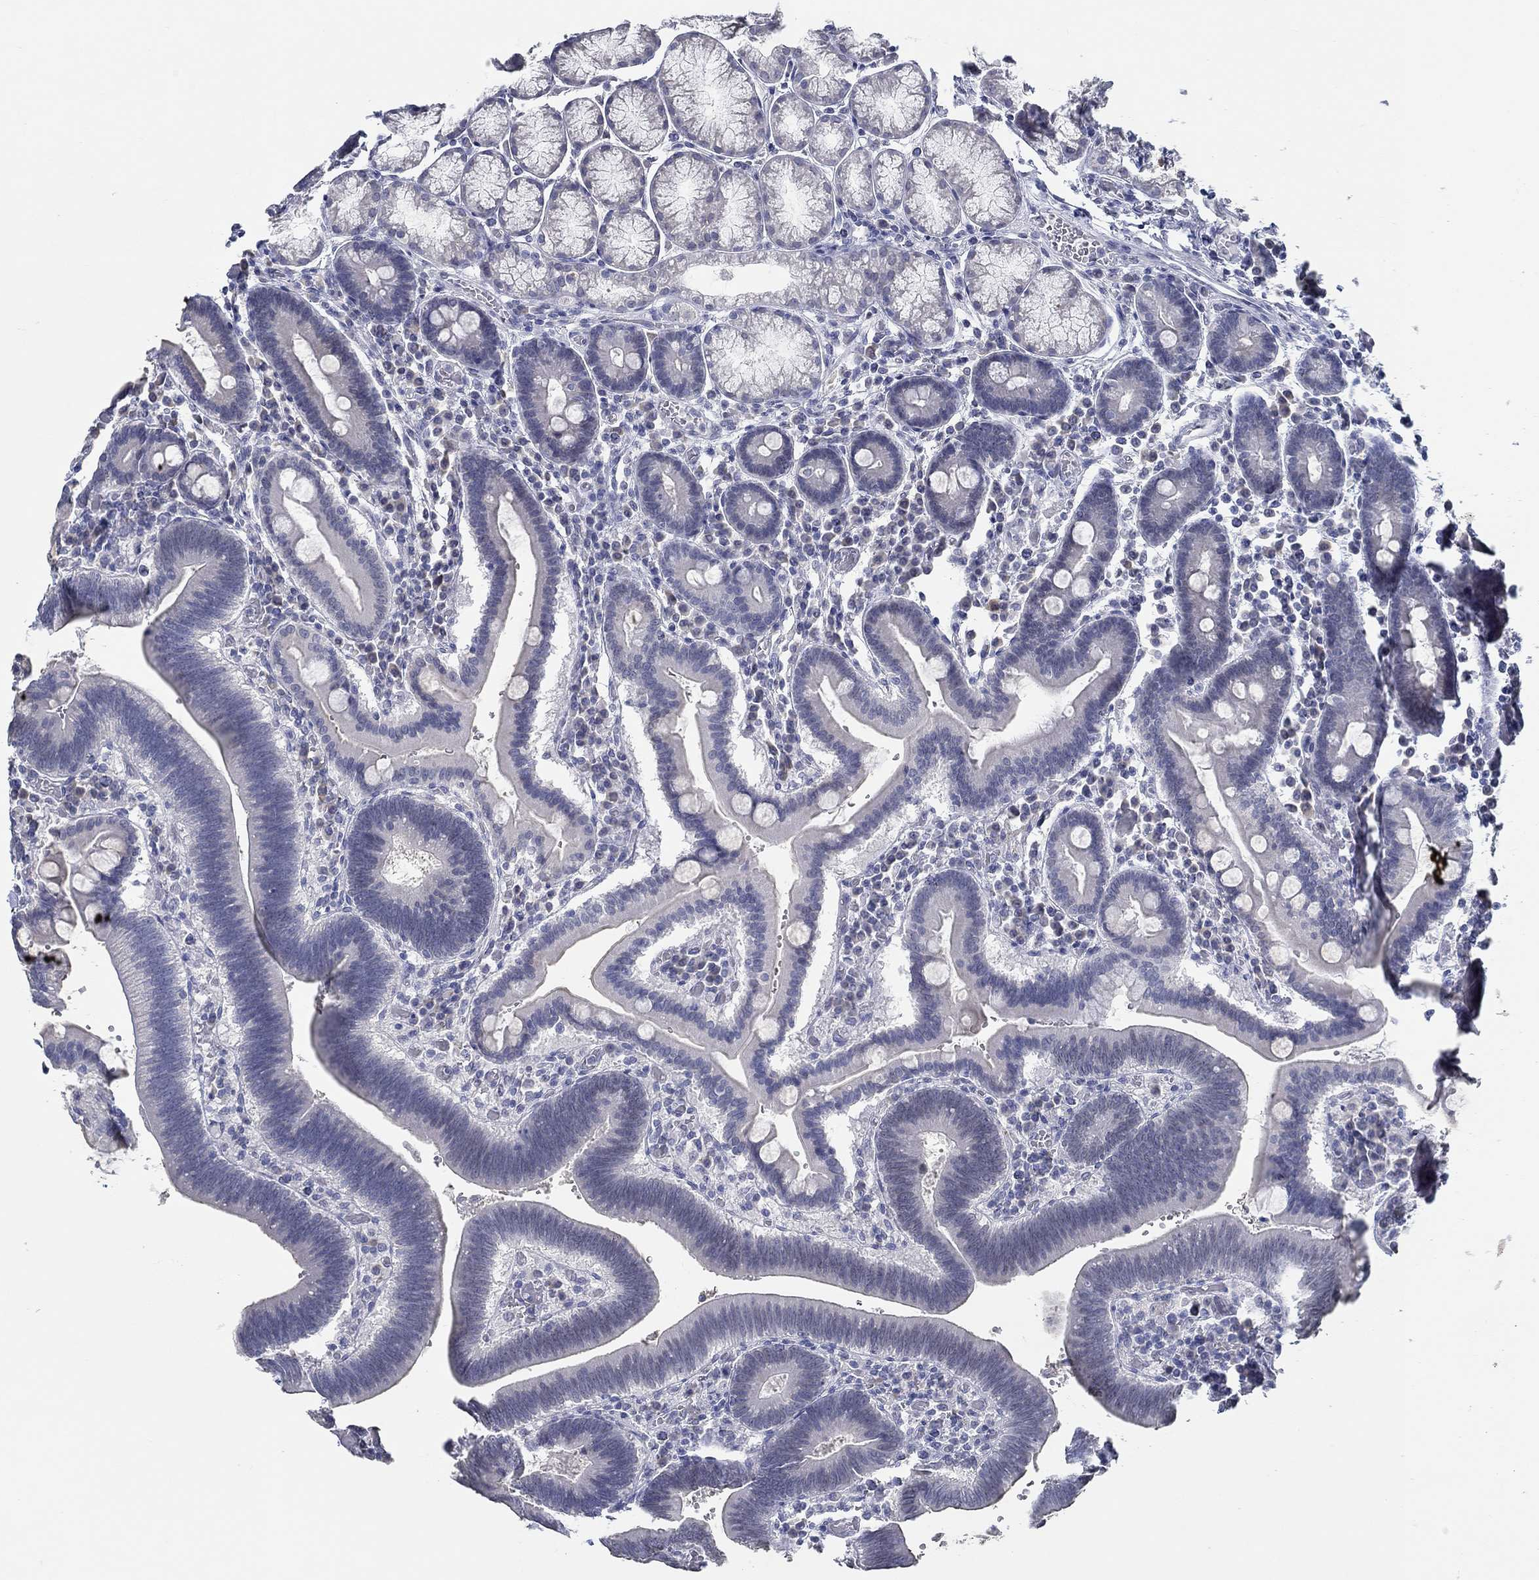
{"staining": {"intensity": "negative", "quantity": "none", "location": "none"}, "tissue": "duodenum", "cell_type": "Glandular cells", "image_type": "normal", "snomed": [{"axis": "morphology", "description": "Normal tissue, NOS"}, {"axis": "topography", "description": "Duodenum"}], "caption": "A micrograph of duodenum stained for a protein exhibits no brown staining in glandular cells. (DAB (3,3'-diaminobenzidine) IHC, high magnification).", "gene": "NUP155", "patient": {"sex": "female", "age": 62}}